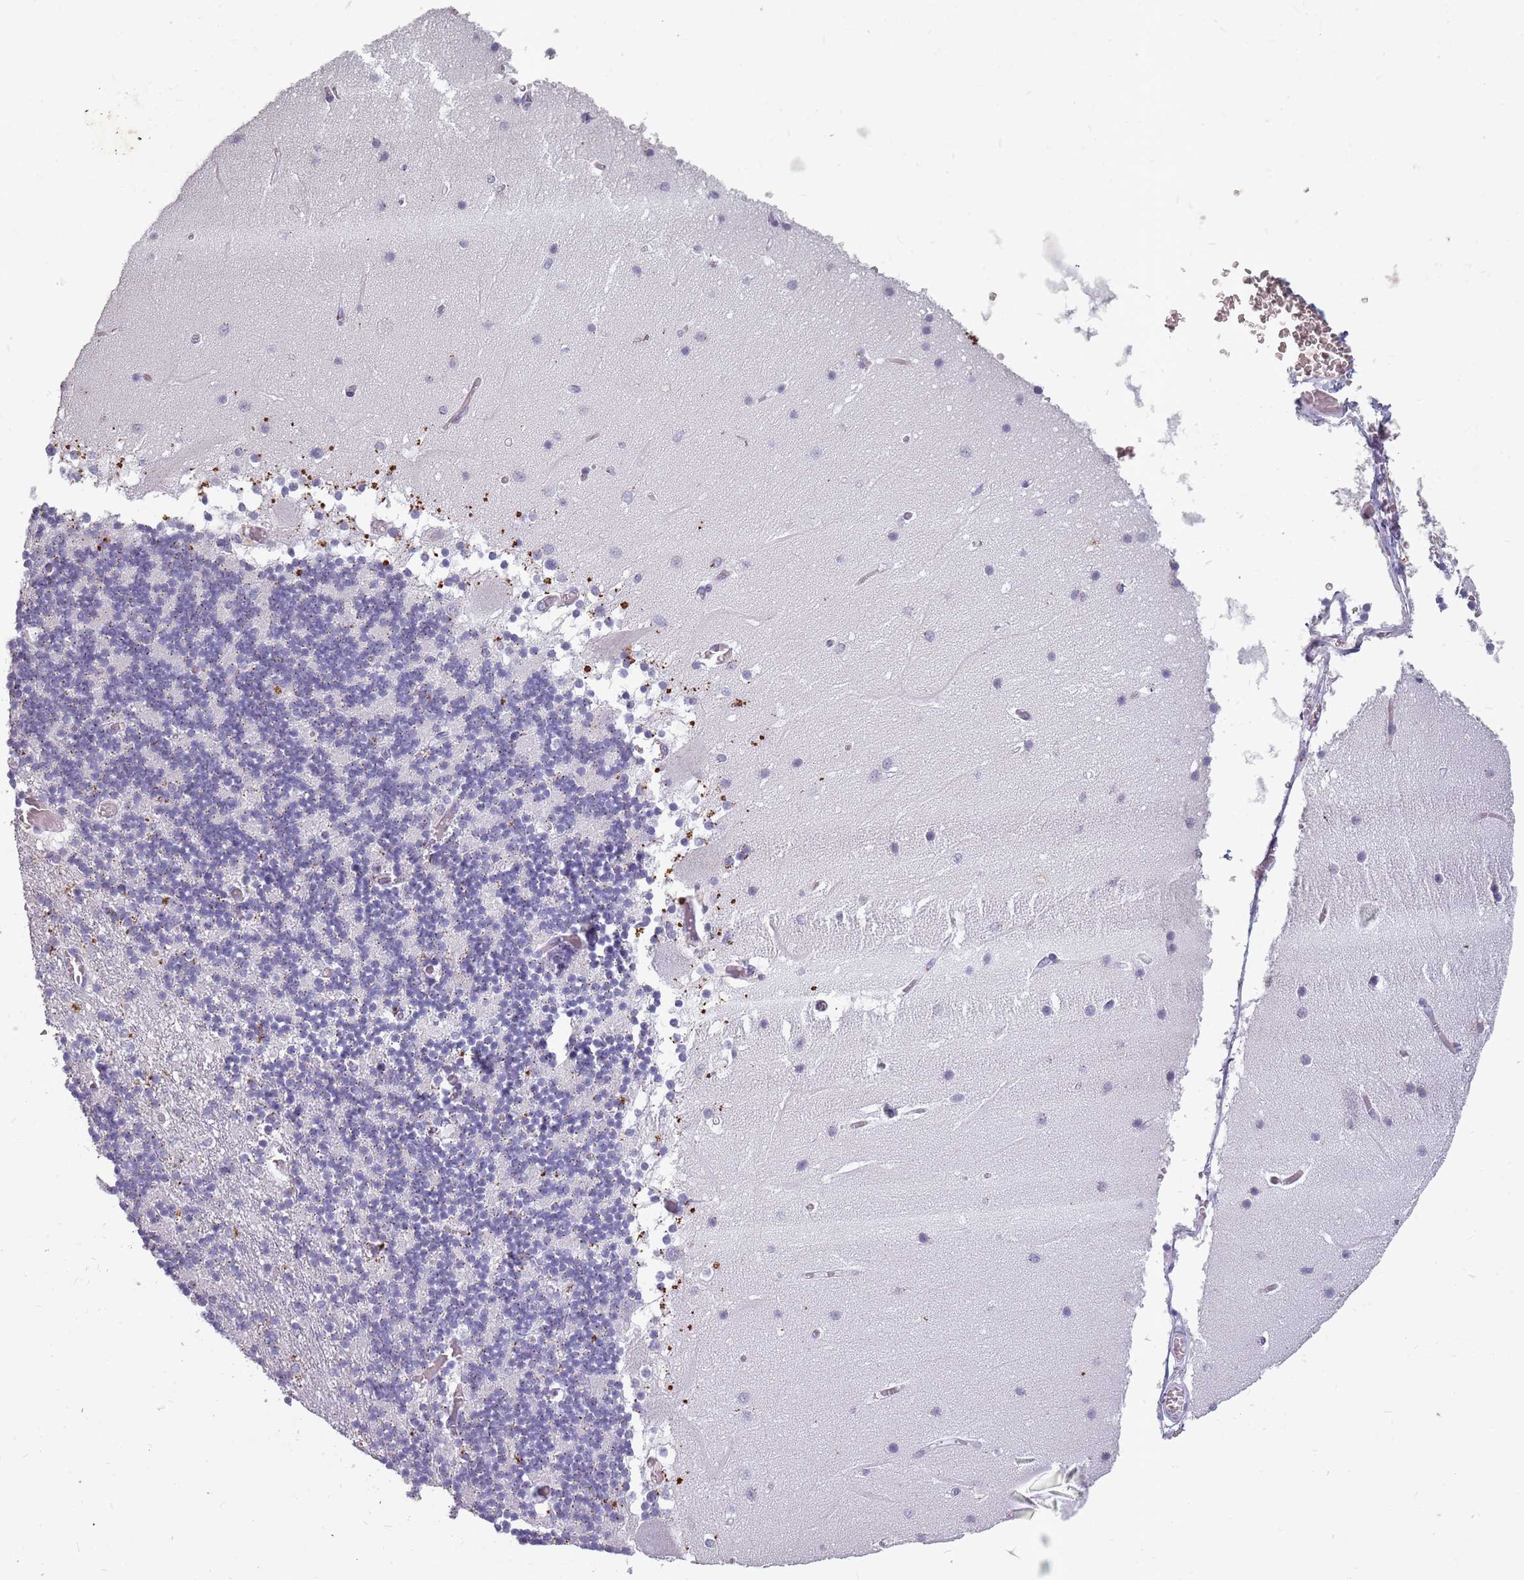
{"staining": {"intensity": "negative", "quantity": "none", "location": "none"}, "tissue": "cerebellum", "cell_type": "Cells in granular layer", "image_type": "normal", "snomed": [{"axis": "morphology", "description": "Normal tissue, NOS"}, {"axis": "topography", "description": "Cerebellum"}], "caption": "A histopathology image of cerebellum stained for a protein shows no brown staining in cells in granular layer.", "gene": "NEK6", "patient": {"sex": "female", "age": 28}}